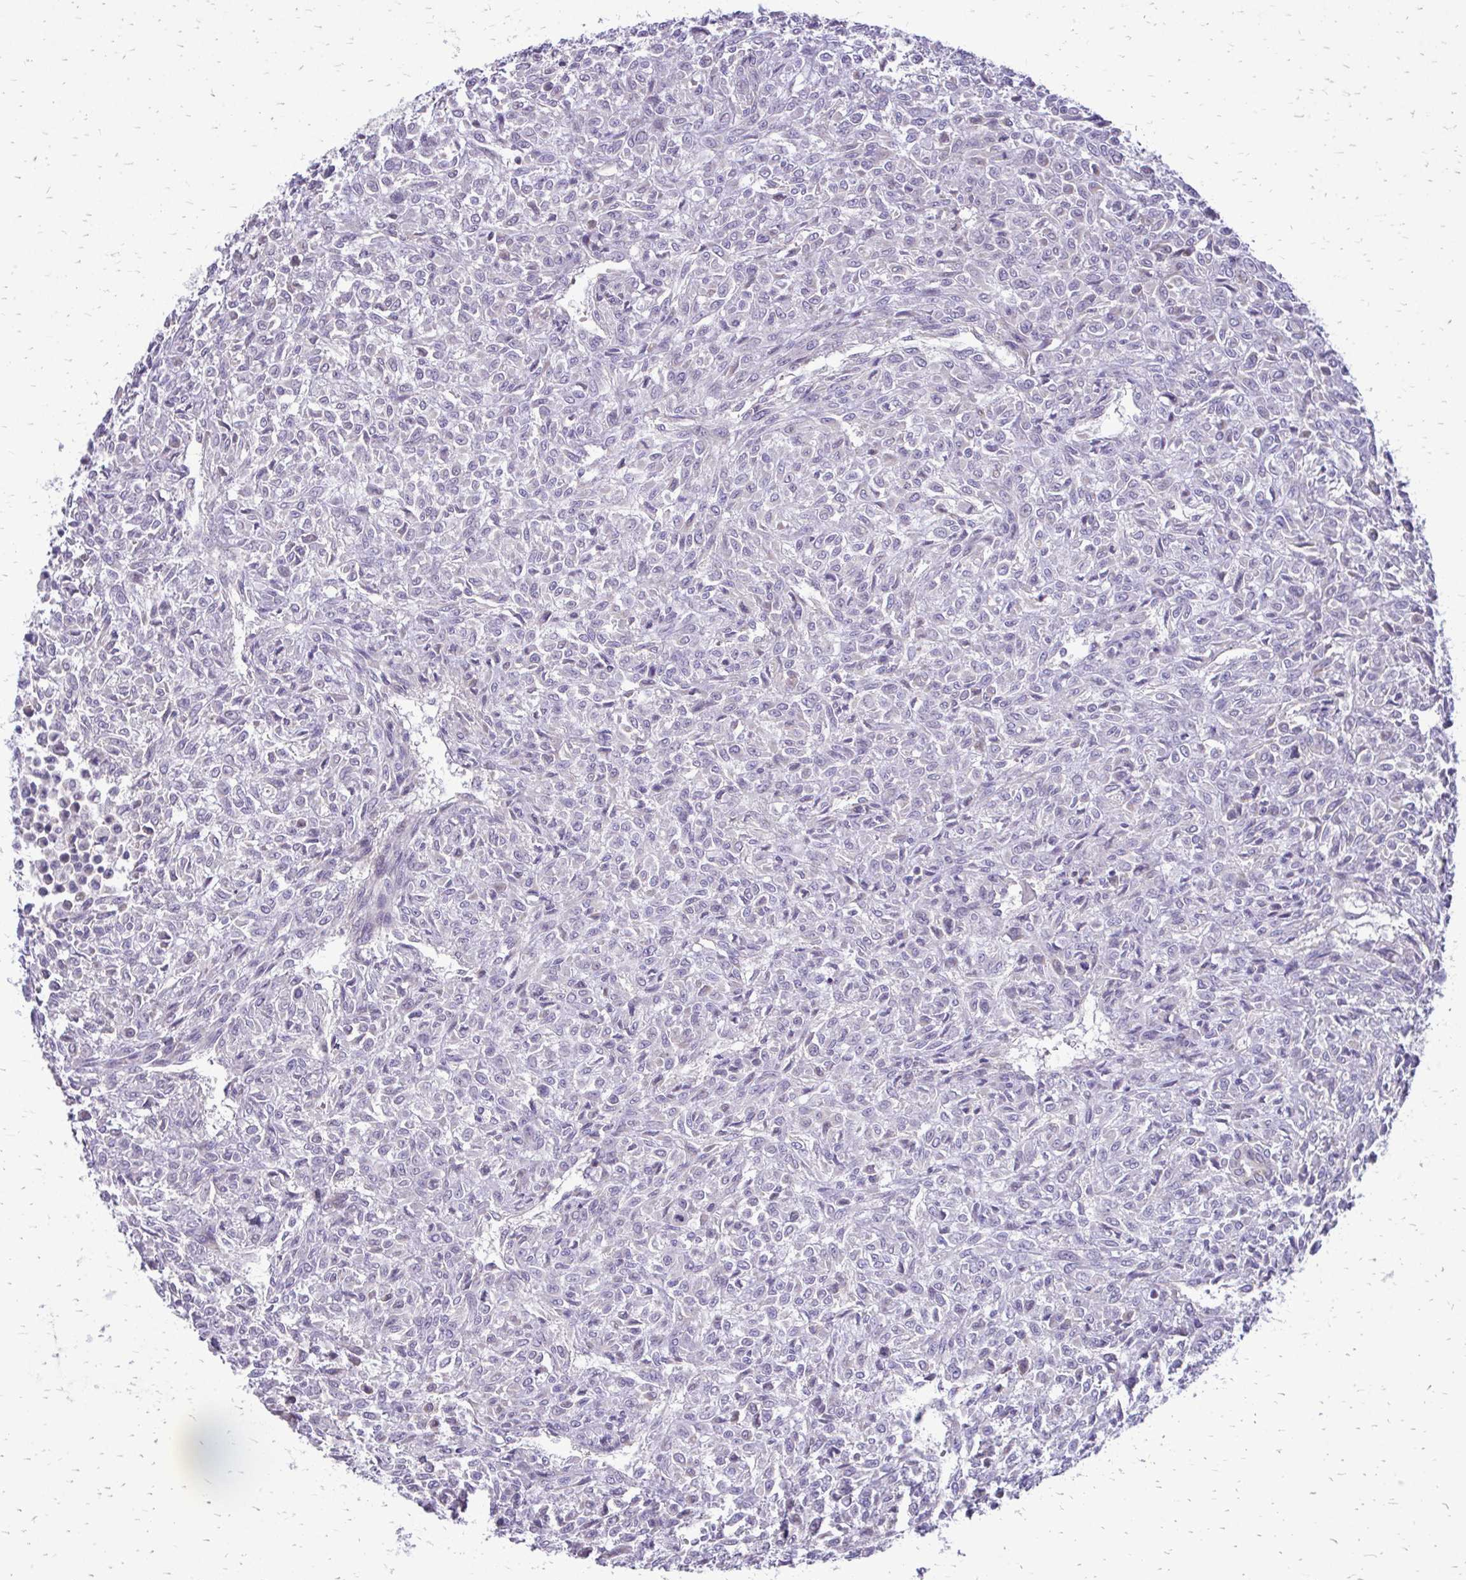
{"staining": {"intensity": "negative", "quantity": "none", "location": "none"}, "tissue": "renal cancer", "cell_type": "Tumor cells", "image_type": "cancer", "snomed": [{"axis": "morphology", "description": "Adenocarcinoma, NOS"}, {"axis": "topography", "description": "Kidney"}], "caption": "This is an IHC histopathology image of human renal cancer (adenocarcinoma). There is no positivity in tumor cells.", "gene": "FUNDC2", "patient": {"sex": "male", "age": 58}}